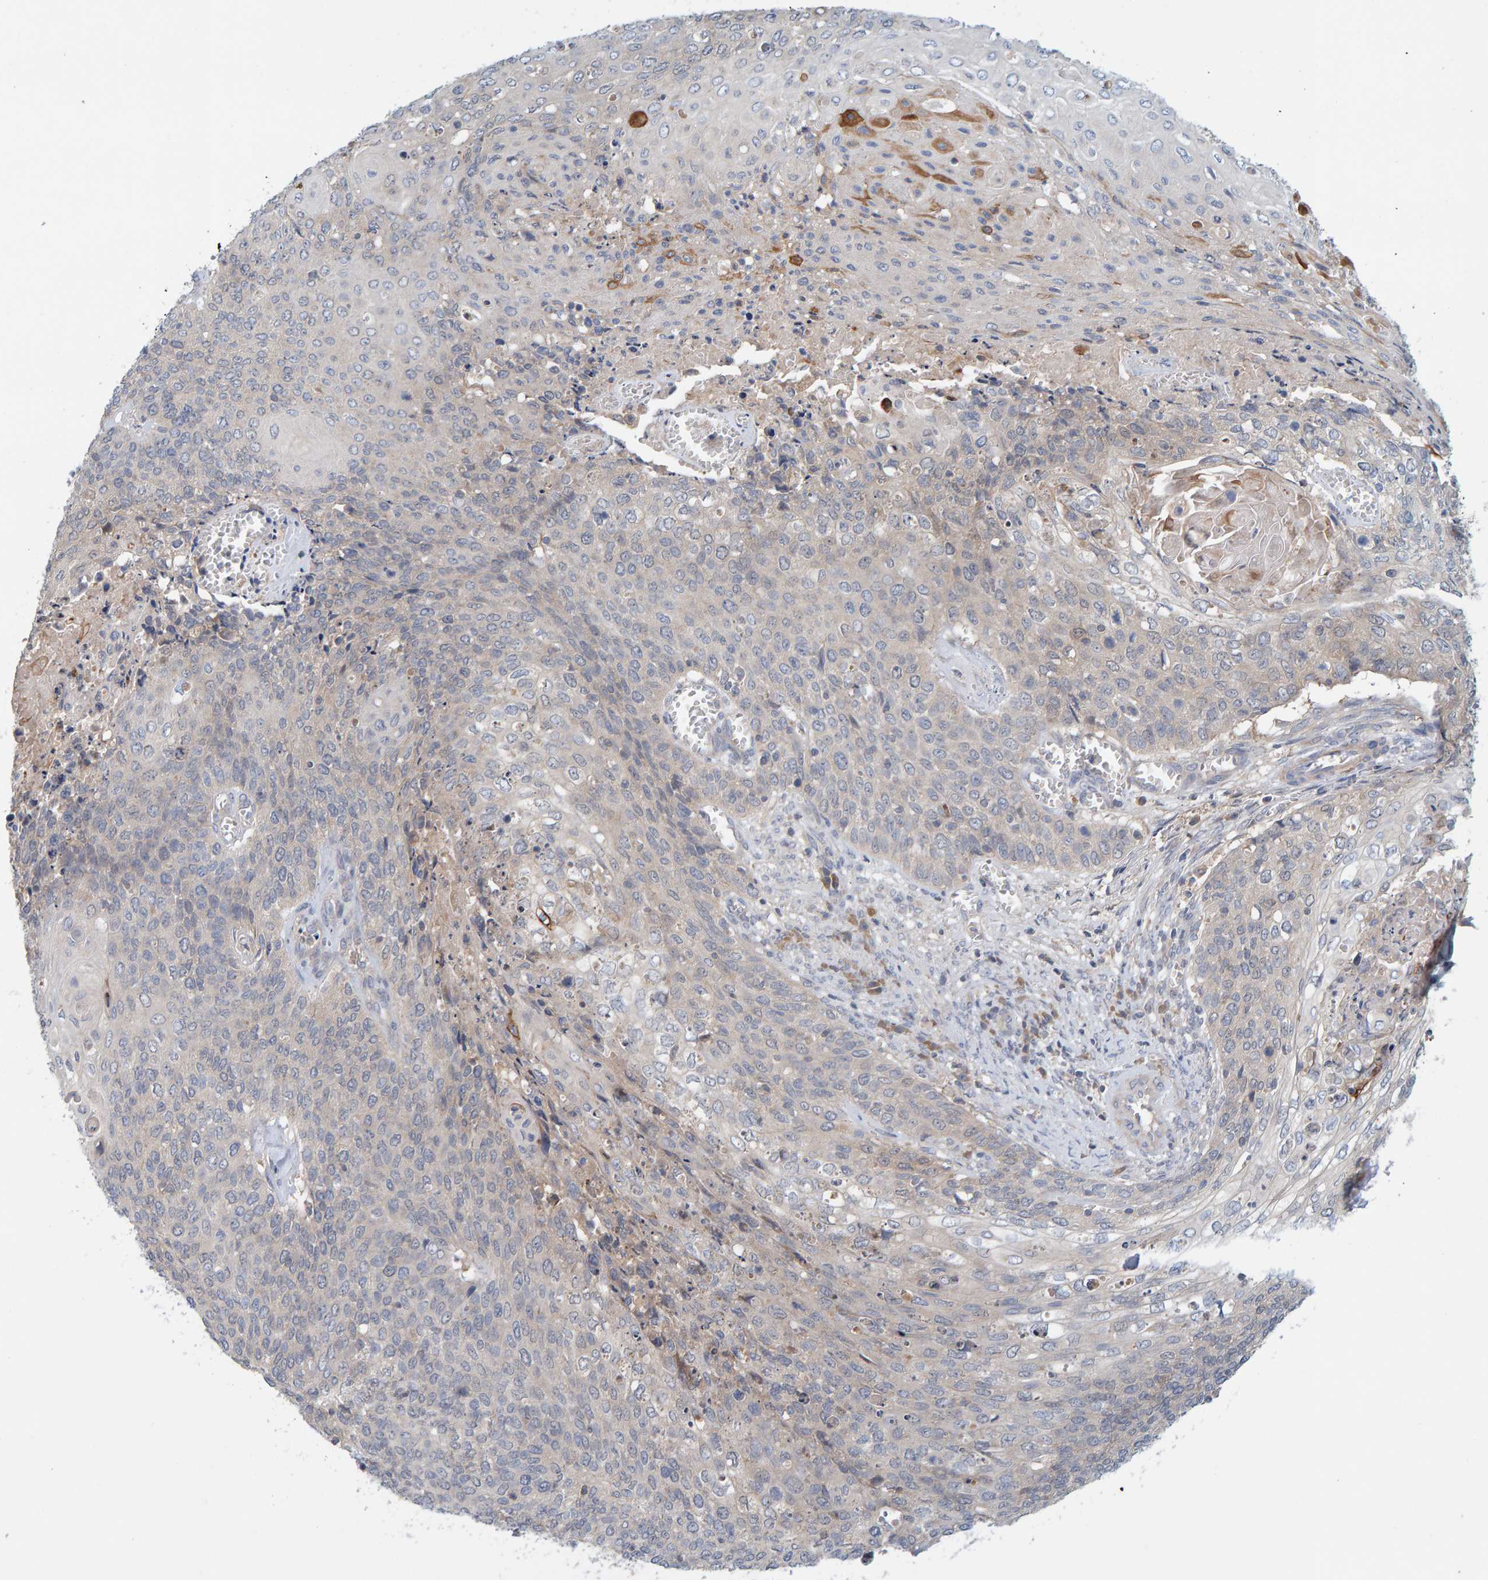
{"staining": {"intensity": "negative", "quantity": "none", "location": "none"}, "tissue": "cervical cancer", "cell_type": "Tumor cells", "image_type": "cancer", "snomed": [{"axis": "morphology", "description": "Squamous cell carcinoma, NOS"}, {"axis": "topography", "description": "Cervix"}], "caption": "DAB (3,3'-diaminobenzidine) immunohistochemical staining of cervical cancer (squamous cell carcinoma) reveals no significant positivity in tumor cells.", "gene": "TATDN1", "patient": {"sex": "female", "age": 39}}